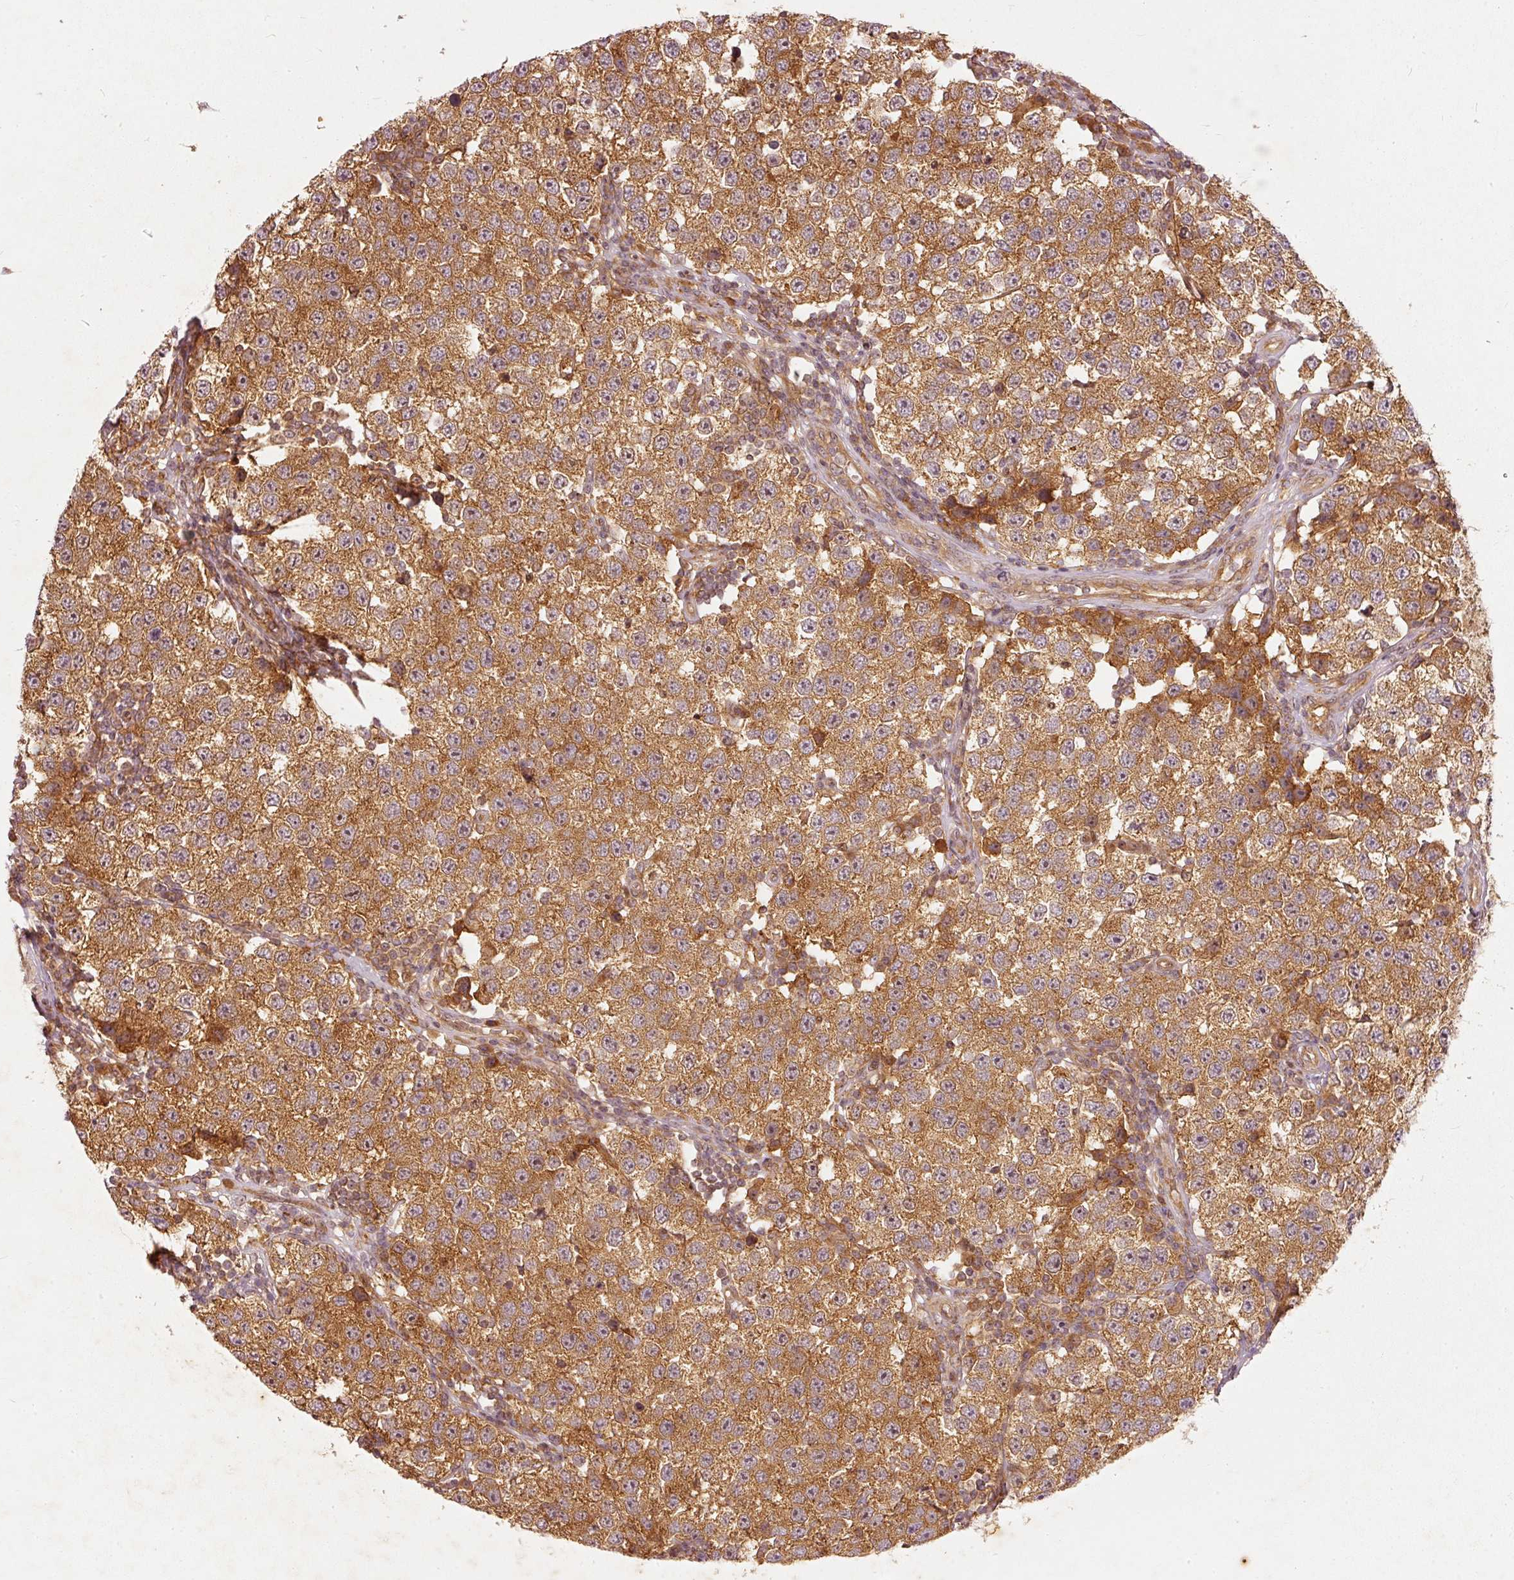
{"staining": {"intensity": "moderate", "quantity": ">75%", "location": "cytoplasmic/membranous"}, "tissue": "testis cancer", "cell_type": "Tumor cells", "image_type": "cancer", "snomed": [{"axis": "morphology", "description": "Seminoma, NOS"}, {"axis": "topography", "description": "Testis"}], "caption": "Protein expression by immunohistochemistry (IHC) exhibits moderate cytoplasmic/membranous expression in approximately >75% of tumor cells in testis cancer. The staining was performed using DAB to visualize the protein expression in brown, while the nuclei were stained in blue with hematoxylin (Magnification: 20x).", "gene": "ZNF580", "patient": {"sex": "male", "age": 34}}